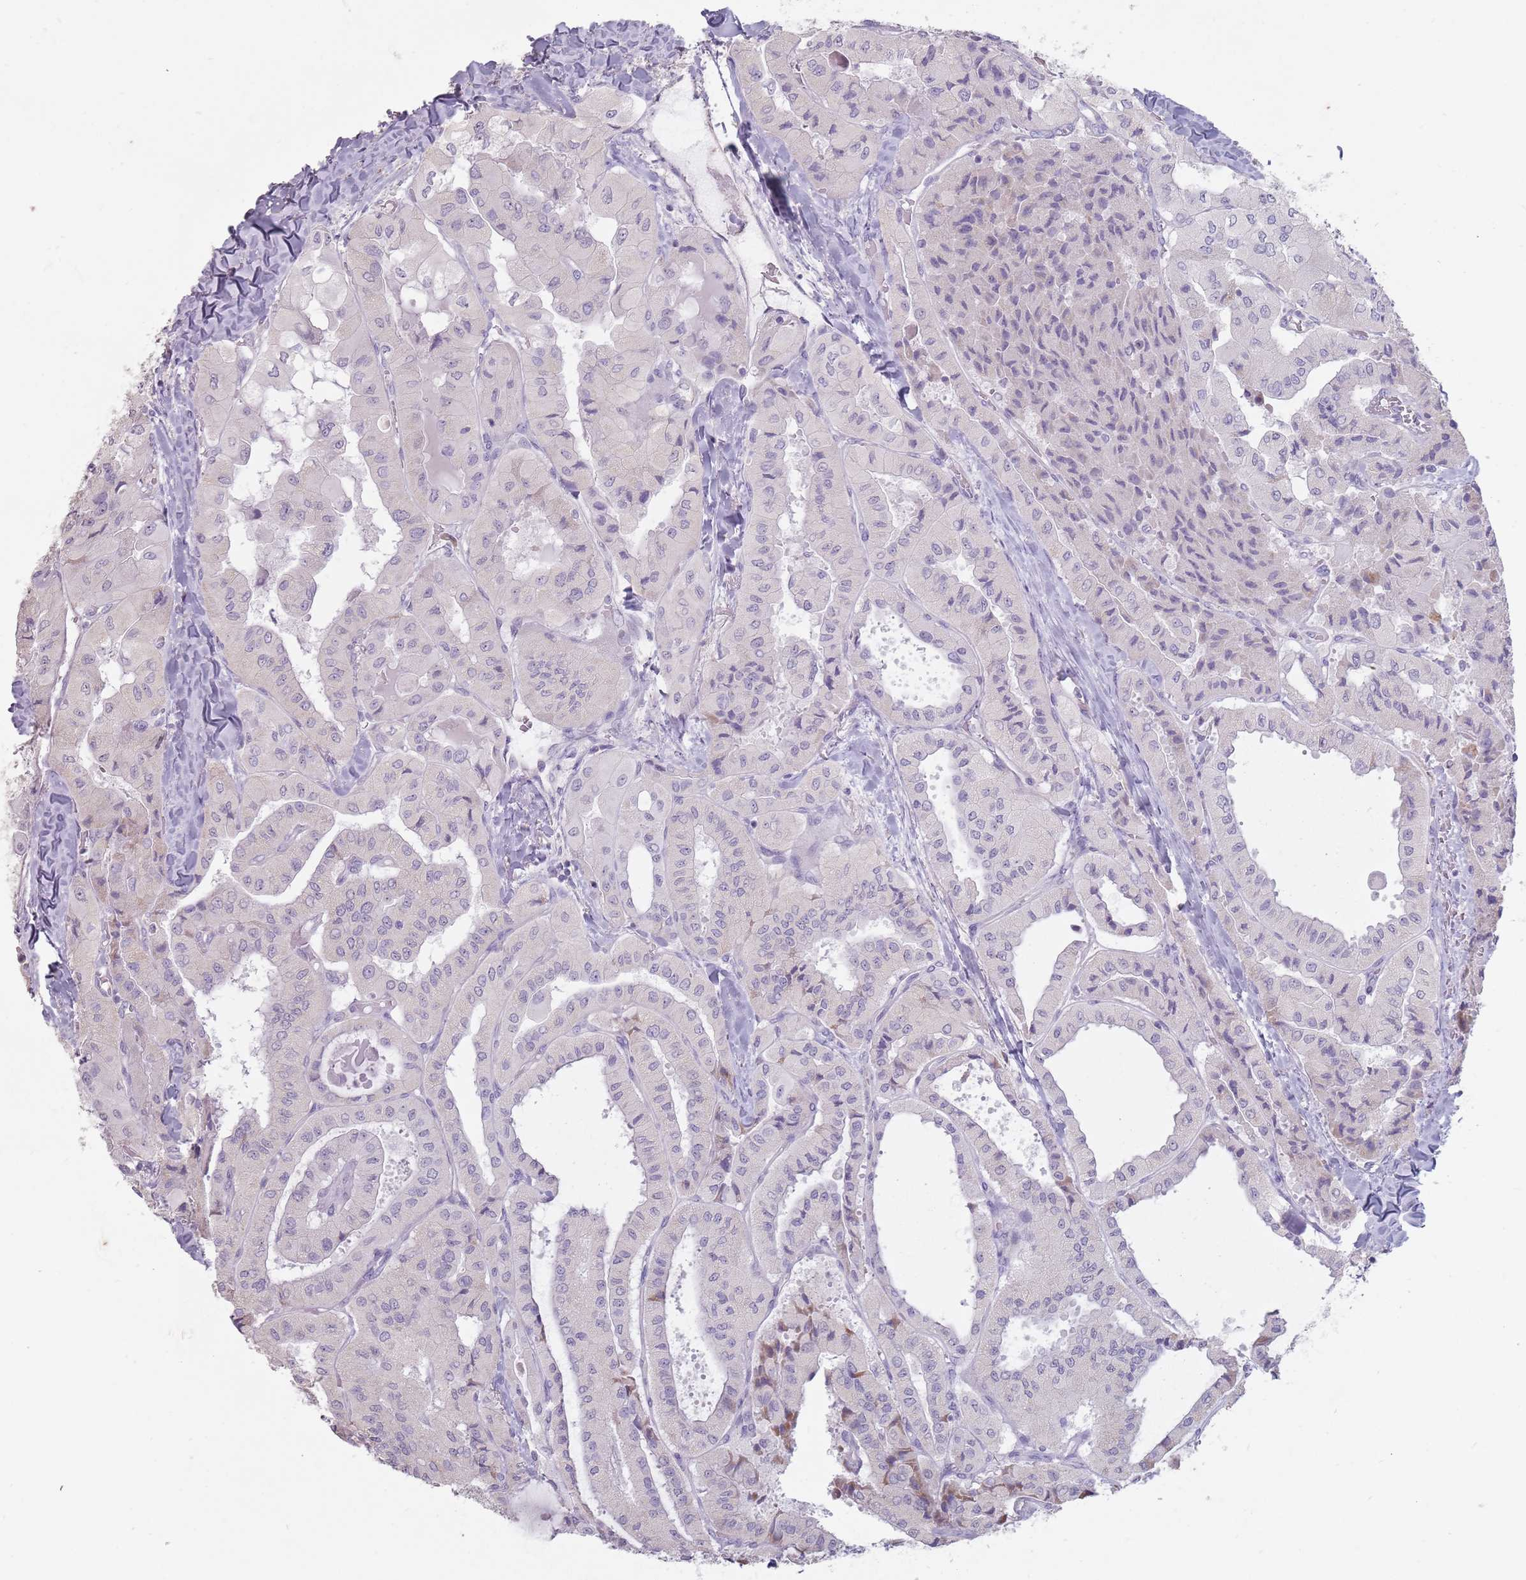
{"staining": {"intensity": "negative", "quantity": "none", "location": "none"}, "tissue": "thyroid cancer", "cell_type": "Tumor cells", "image_type": "cancer", "snomed": [{"axis": "morphology", "description": "Normal tissue, NOS"}, {"axis": "morphology", "description": "Papillary adenocarcinoma, NOS"}, {"axis": "topography", "description": "Thyroid gland"}], "caption": "Immunohistochemical staining of human papillary adenocarcinoma (thyroid) displays no significant staining in tumor cells.", "gene": "STYK1", "patient": {"sex": "female", "age": 59}}